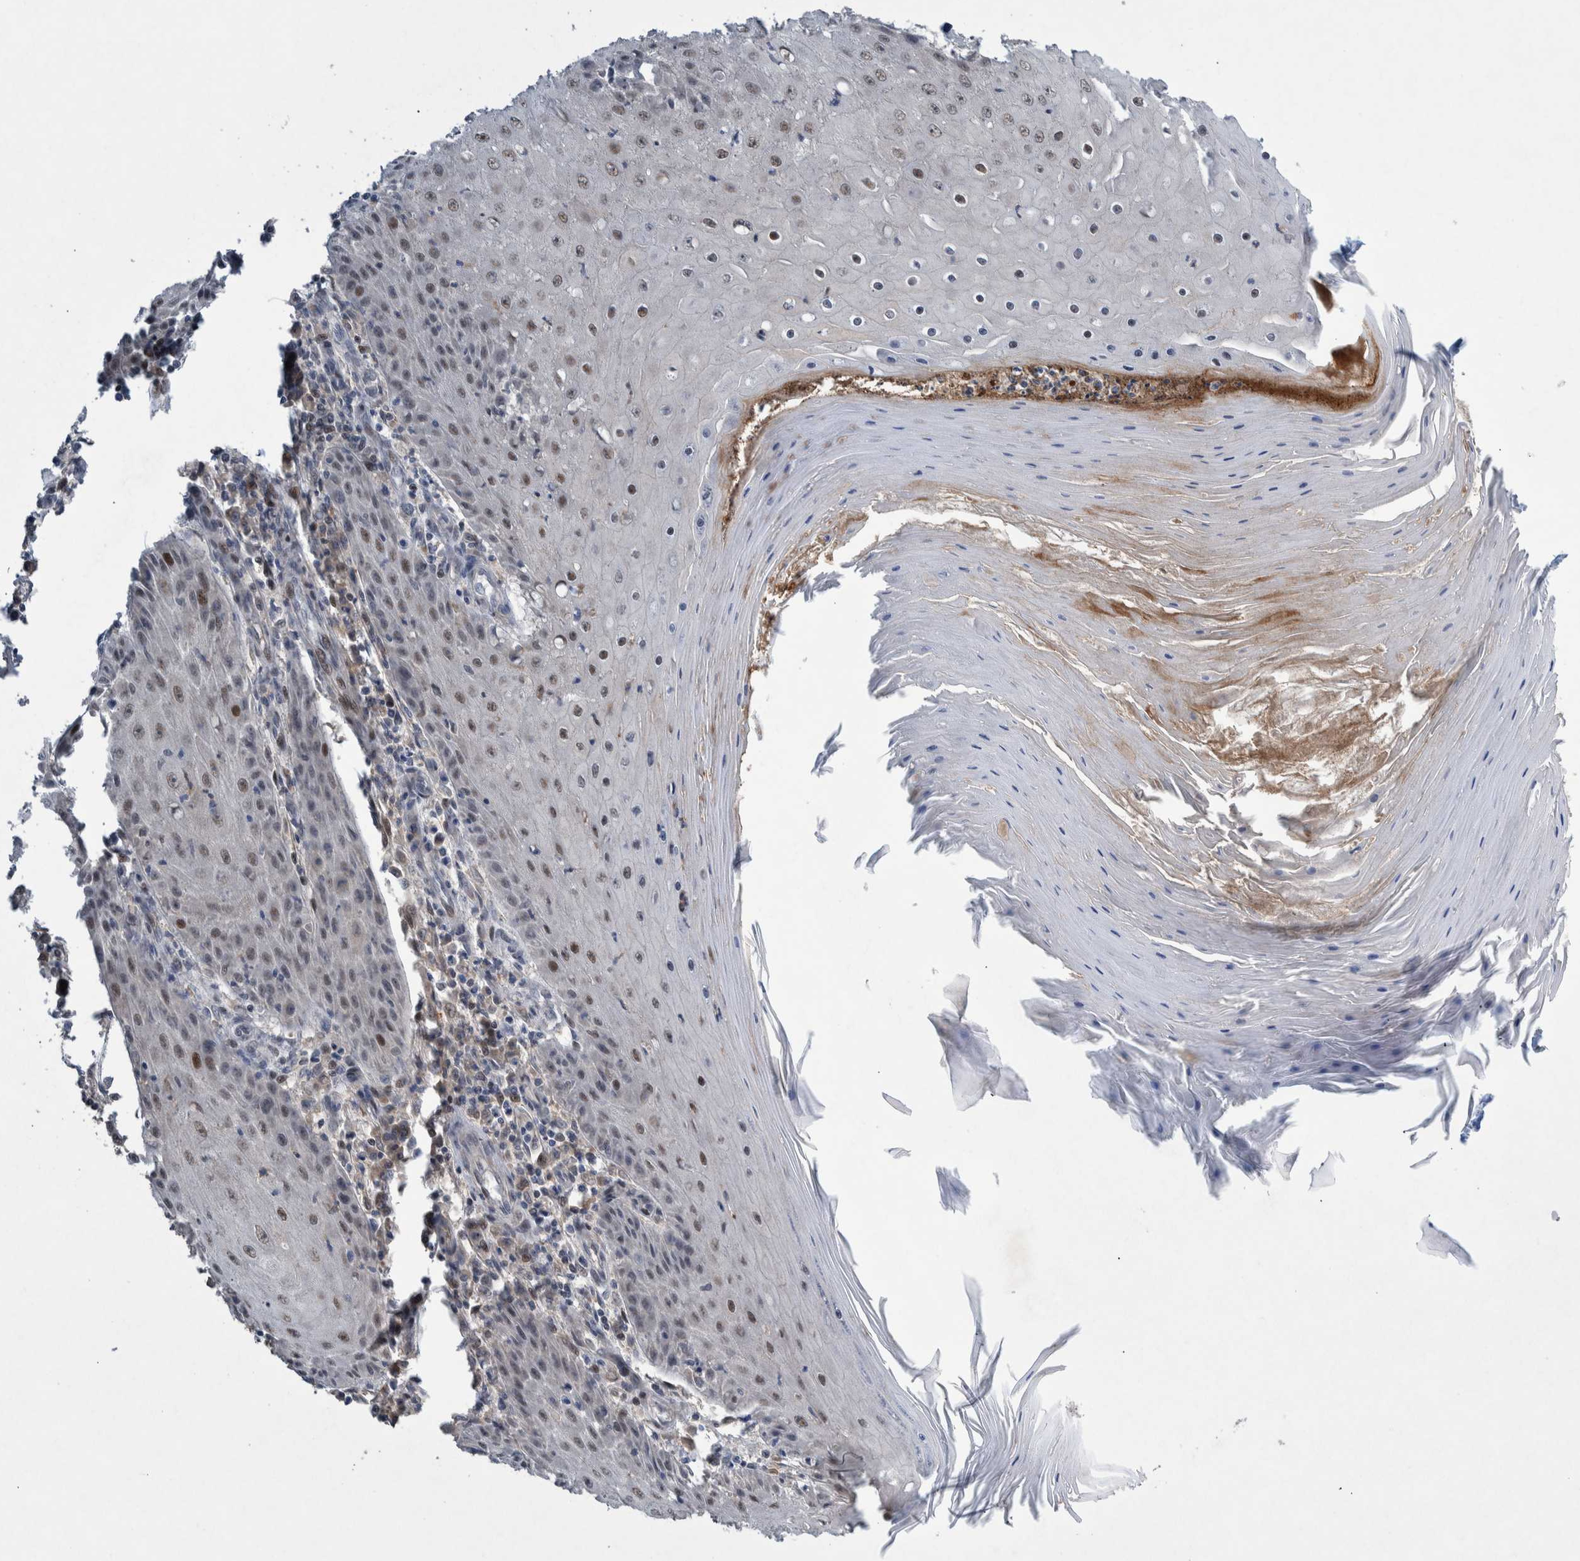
{"staining": {"intensity": "weak", "quantity": "25%-75%", "location": "nuclear"}, "tissue": "skin cancer", "cell_type": "Tumor cells", "image_type": "cancer", "snomed": [{"axis": "morphology", "description": "Squamous cell carcinoma, NOS"}, {"axis": "topography", "description": "Skin"}], "caption": "Immunohistochemical staining of human squamous cell carcinoma (skin) exhibits low levels of weak nuclear positivity in approximately 25%-75% of tumor cells. (DAB IHC, brown staining for protein, blue staining for nuclei).", "gene": "ESRP1", "patient": {"sex": "female", "age": 73}}